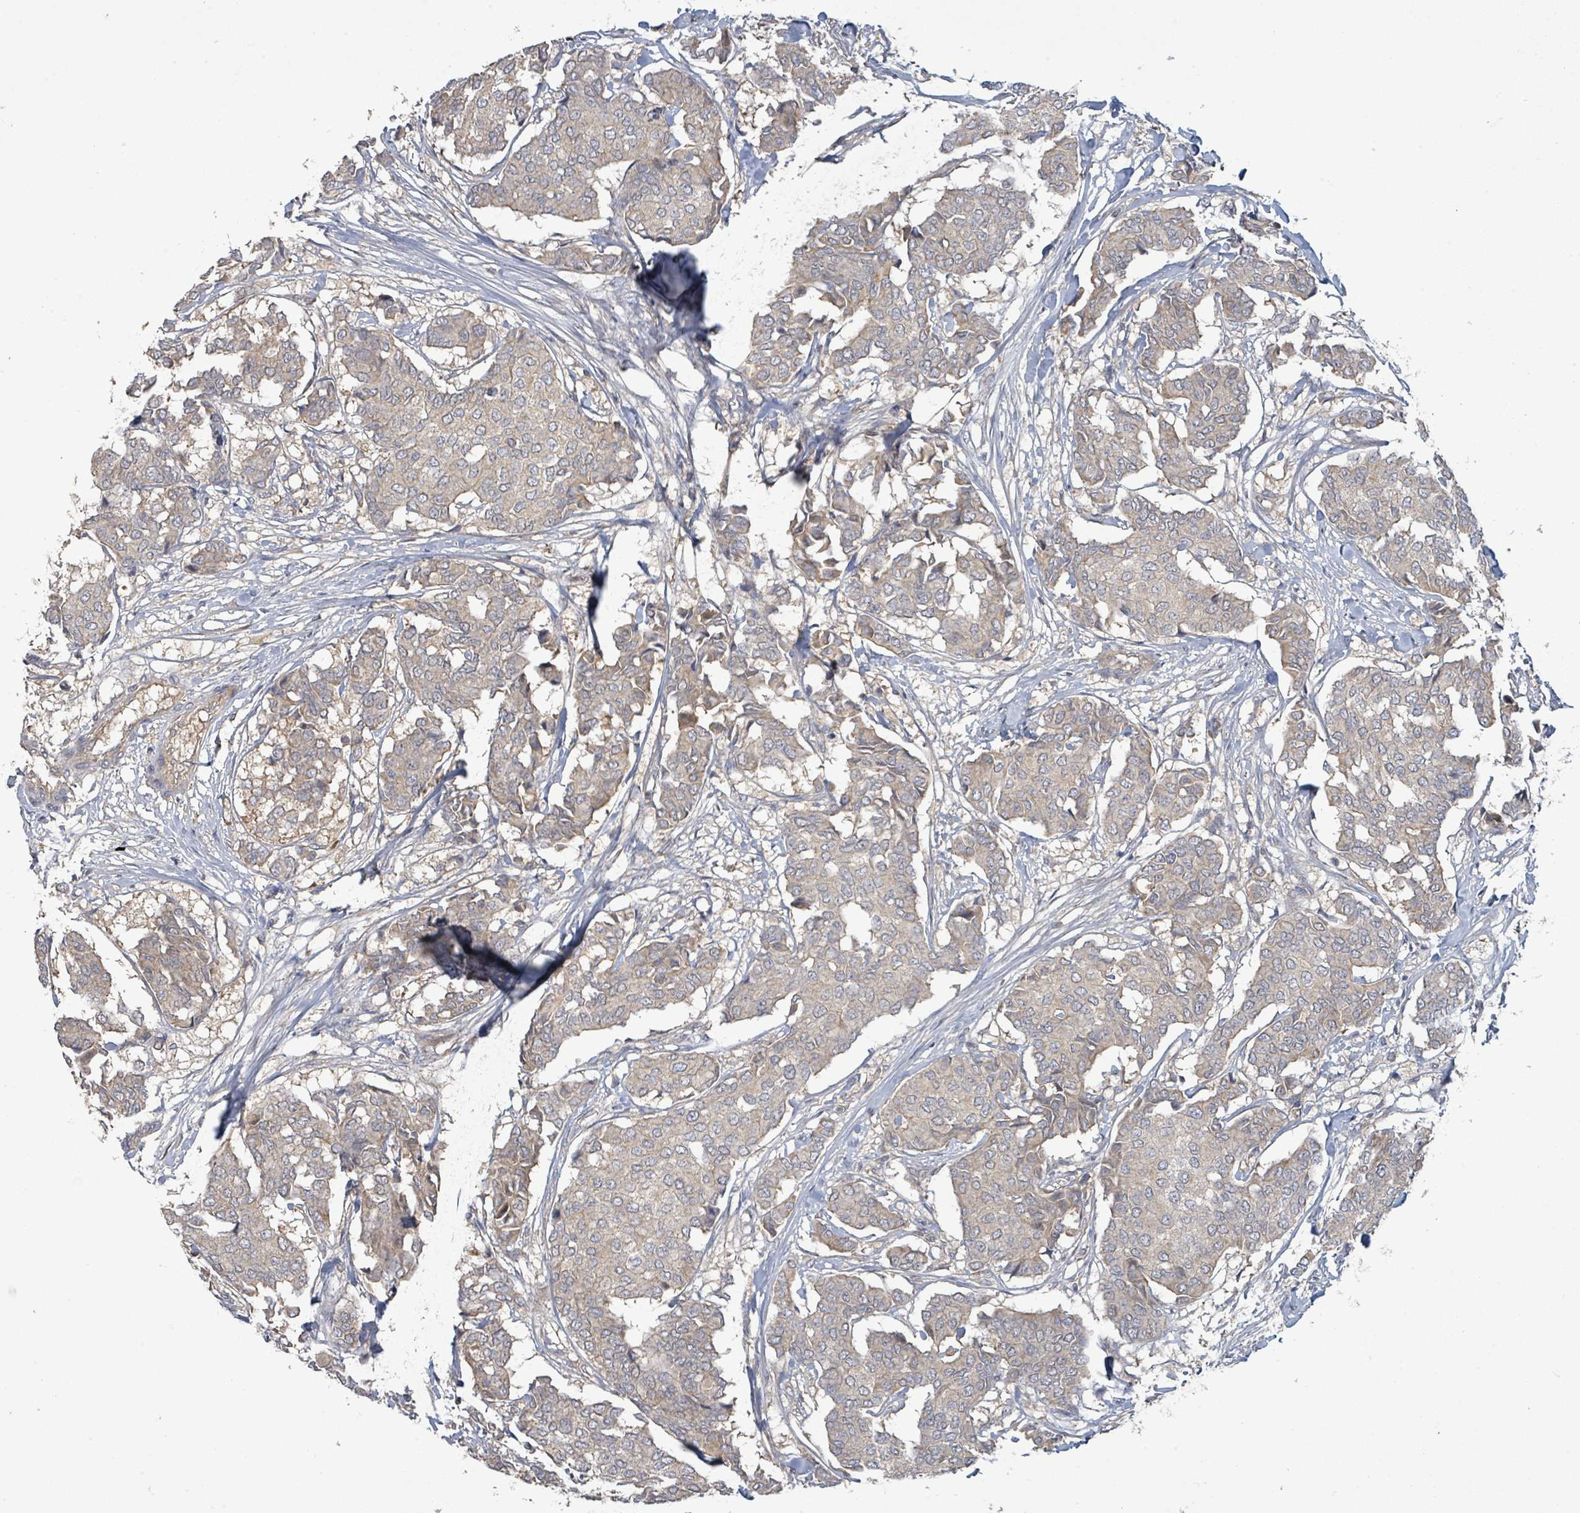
{"staining": {"intensity": "weak", "quantity": ">75%", "location": "cytoplasmic/membranous"}, "tissue": "breast cancer", "cell_type": "Tumor cells", "image_type": "cancer", "snomed": [{"axis": "morphology", "description": "Duct carcinoma"}, {"axis": "topography", "description": "Breast"}], "caption": "IHC of breast intraductal carcinoma shows low levels of weak cytoplasmic/membranous positivity in about >75% of tumor cells.", "gene": "STARD4", "patient": {"sex": "female", "age": 75}}